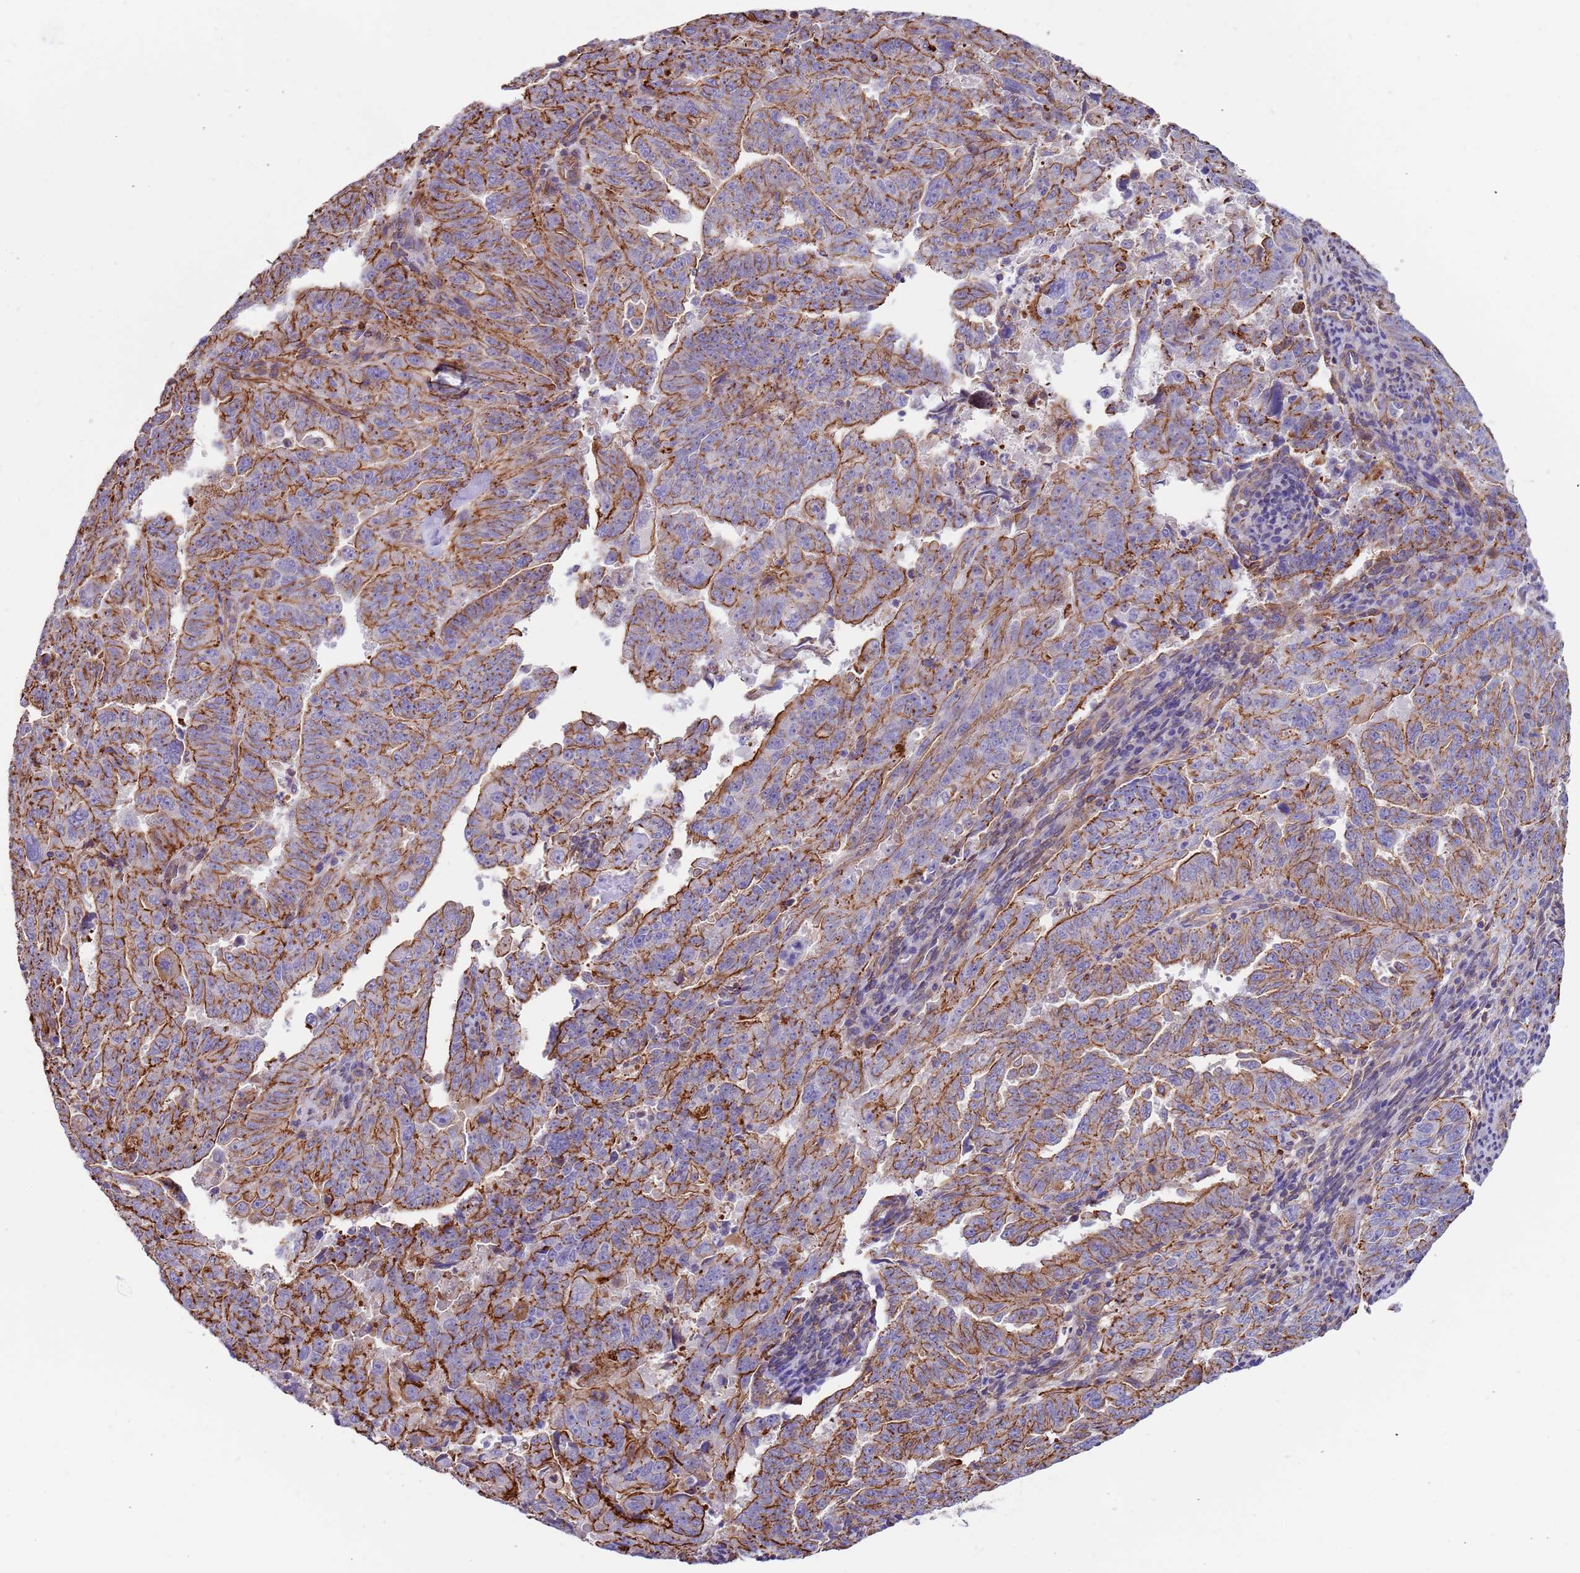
{"staining": {"intensity": "moderate", "quantity": ">75%", "location": "cytoplasmic/membranous"}, "tissue": "endometrial cancer", "cell_type": "Tumor cells", "image_type": "cancer", "snomed": [{"axis": "morphology", "description": "Adenocarcinoma, NOS"}, {"axis": "topography", "description": "Endometrium"}], "caption": "A high-resolution photomicrograph shows immunohistochemistry staining of endometrial cancer (adenocarcinoma), which displays moderate cytoplasmic/membranous positivity in approximately >75% of tumor cells. (Brightfield microscopy of DAB IHC at high magnification).", "gene": "GFRAL", "patient": {"sex": "female", "age": 65}}